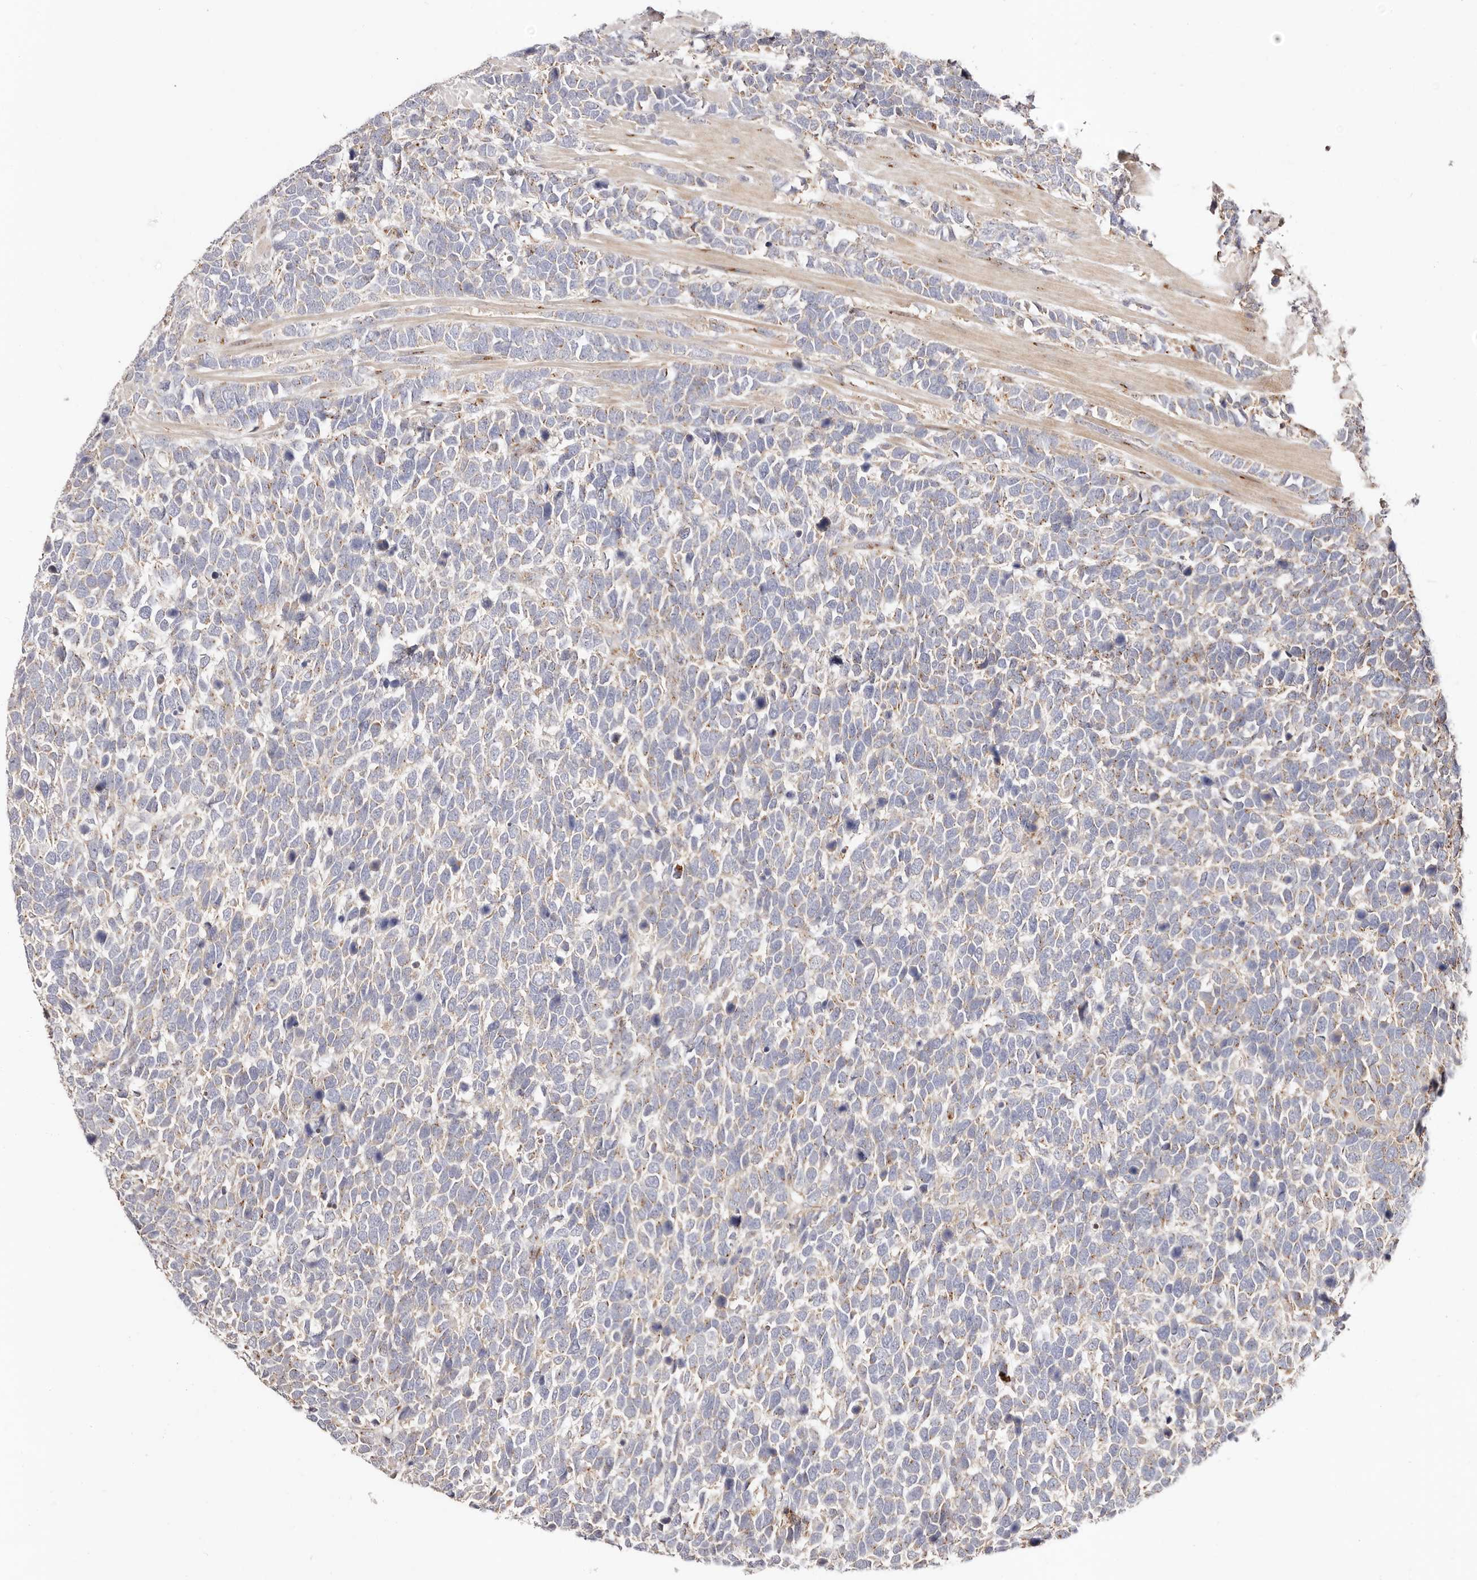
{"staining": {"intensity": "weak", "quantity": "<25%", "location": "cytoplasmic/membranous"}, "tissue": "urothelial cancer", "cell_type": "Tumor cells", "image_type": "cancer", "snomed": [{"axis": "morphology", "description": "Urothelial carcinoma, High grade"}, {"axis": "topography", "description": "Urinary bladder"}], "caption": "An immunohistochemistry (IHC) micrograph of urothelial cancer is shown. There is no staining in tumor cells of urothelial cancer.", "gene": "MAPK6", "patient": {"sex": "female", "age": 82}}